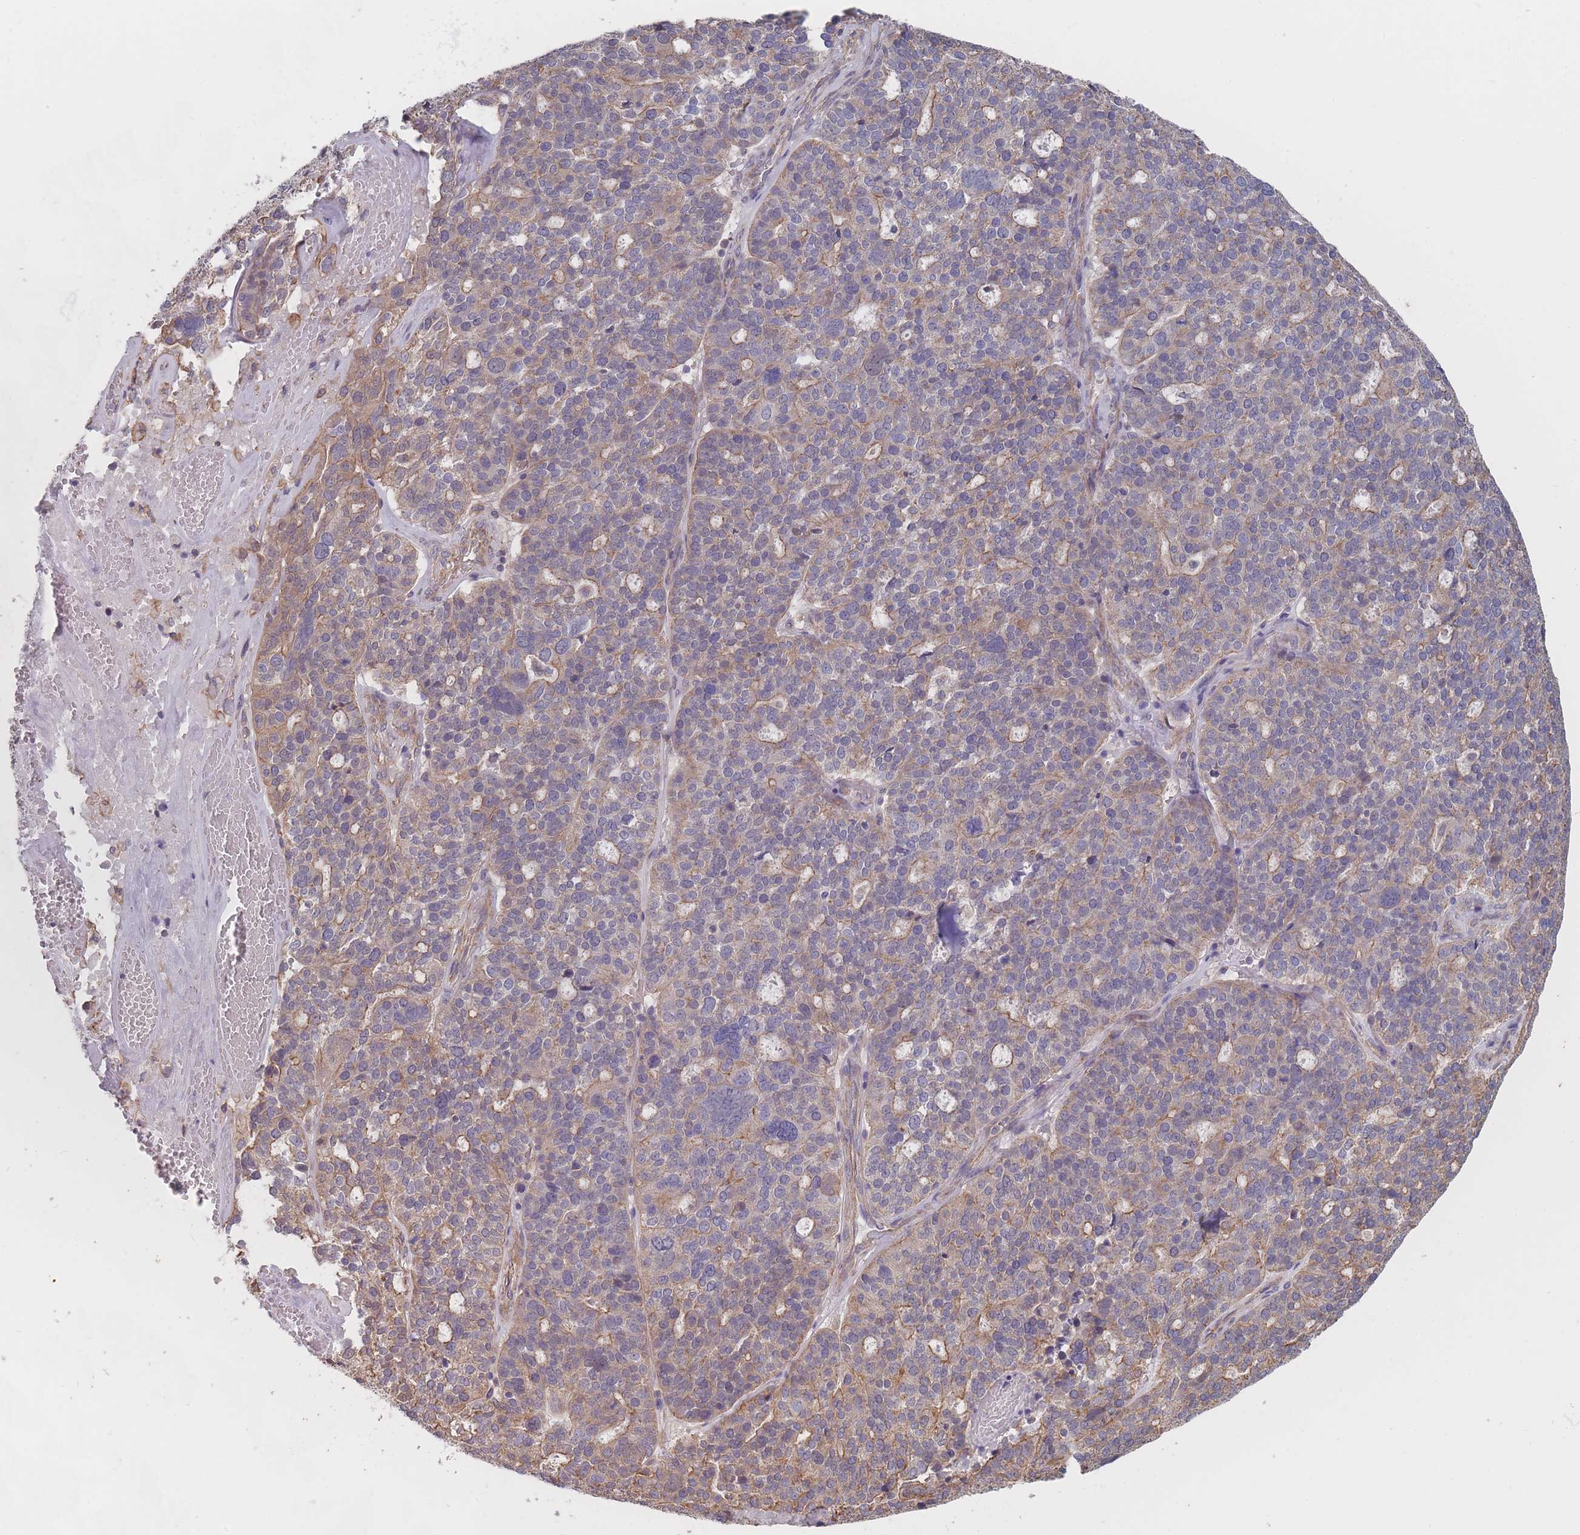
{"staining": {"intensity": "moderate", "quantity": "25%-75%", "location": "cytoplasmic/membranous"}, "tissue": "ovarian cancer", "cell_type": "Tumor cells", "image_type": "cancer", "snomed": [{"axis": "morphology", "description": "Cystadenocarcinoma, serous, NOS"}, {"axis": "topography", "description": "Ovary"}], "caption": "Ovarian cancer tissue shows moderate cytoplasmic/membranous positivity in approximately 25%-75% of tumor cells Immunohistochemistry stains the protein in brown and the nuclei are stained blue.", "gene": "SLC1A6", "patient": {"sex": "female", "age": 59}}